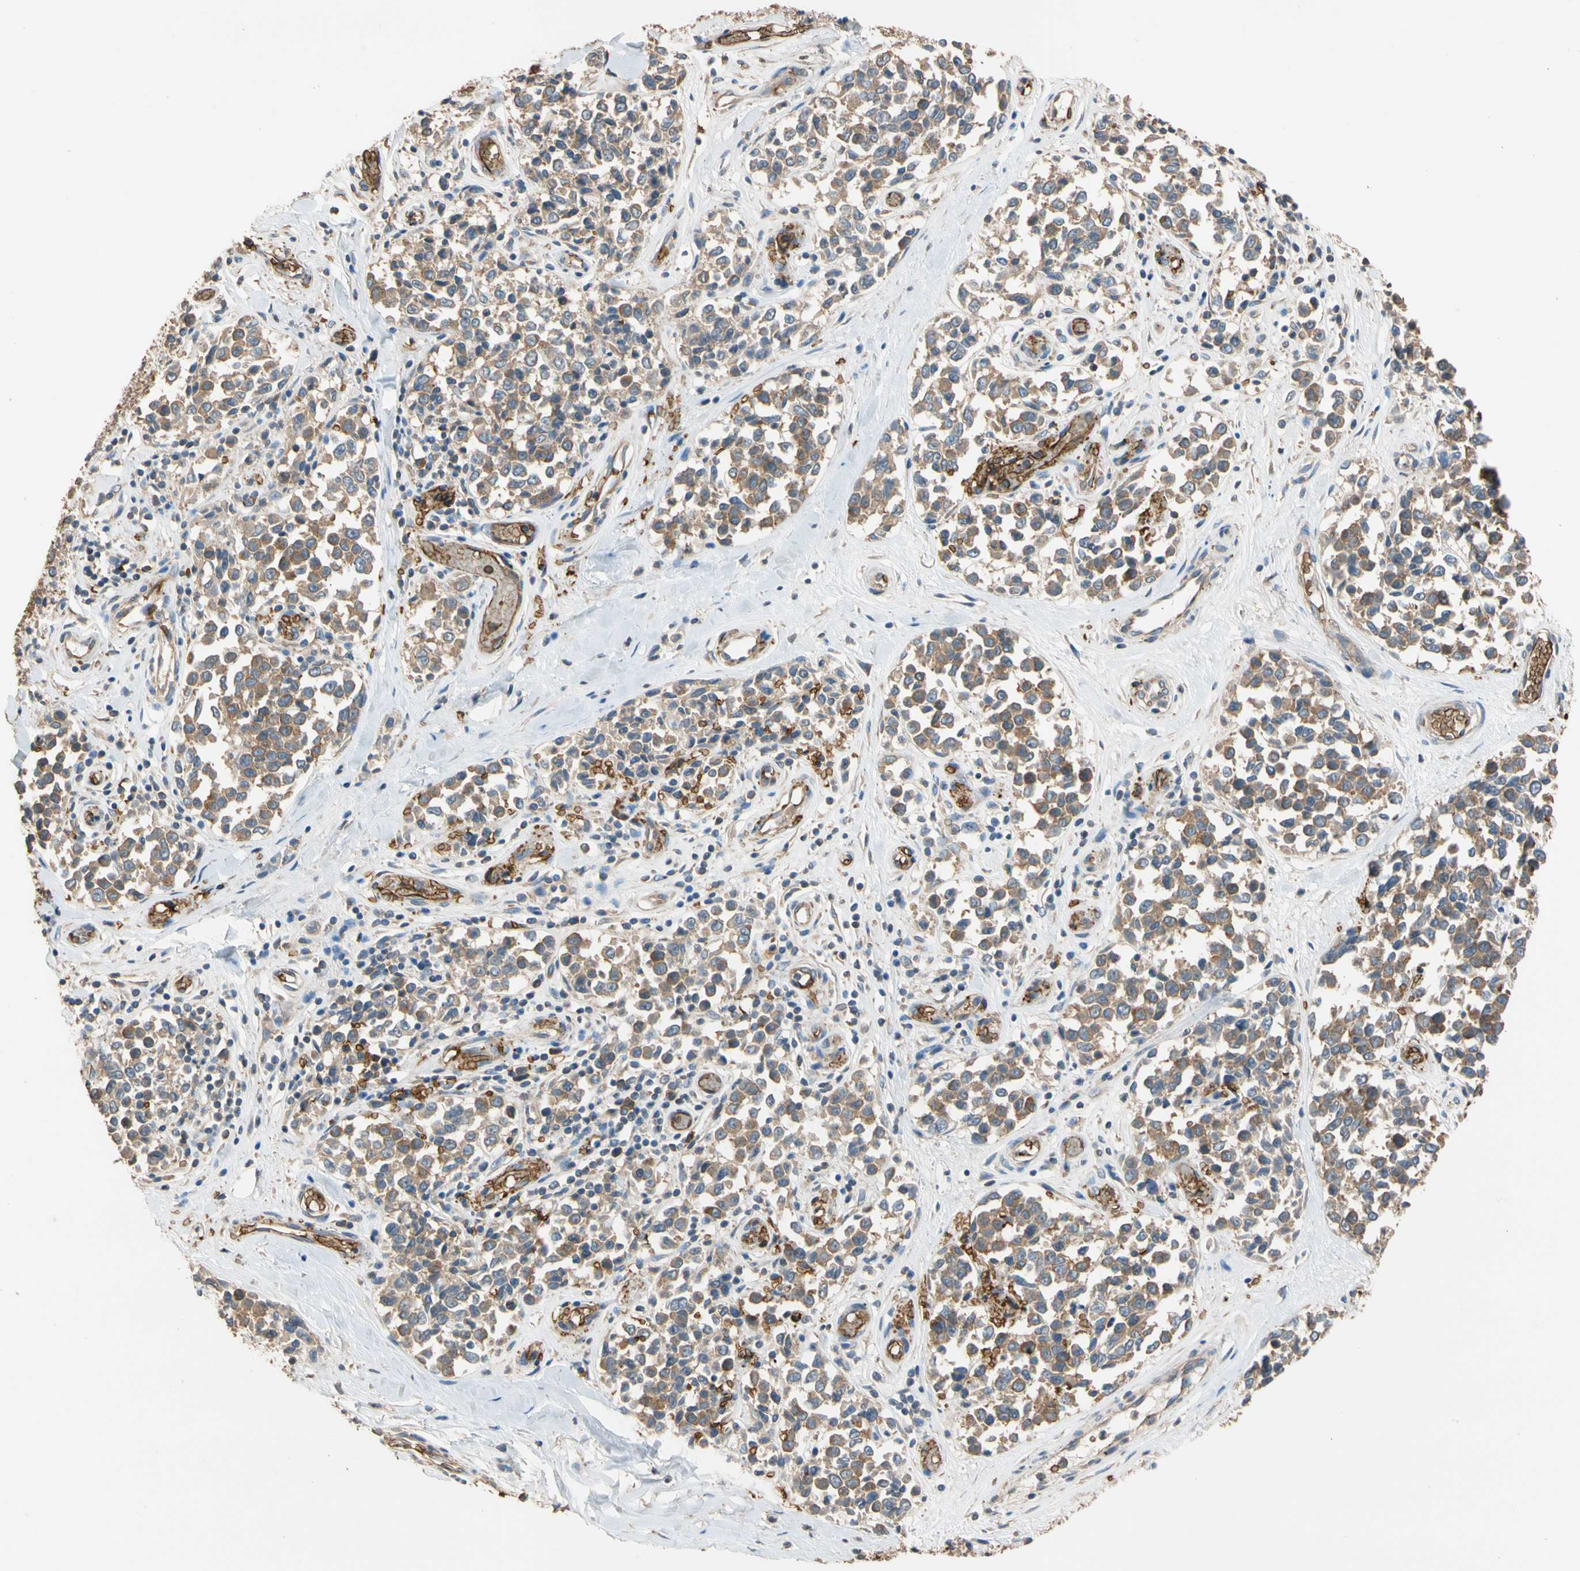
{"staining": {"intensity": "moderate", "quantity": ">75%", "location": "cytoplasmic/membranous"}, "tissue": "melanoma", "cell_type": "Tumor cells", "image_type": "cancer", "snomed": [{"axis": "morphology", "description": "Malignant melanoma, NOS"}, {"axis": "topography", "description": "Skin"}], "caption": "Immunohistochemistry (IHC) photomicrograph of neoplastic tissue: malignant melanoma stained using immunohistochemistry shows medium levels of moderate protein expression localized specifically in the cytoplasmic/membranous of tumor cells, appearing as a cytoplasmic/membranous brown color.", "gene": "RIOK2", "patient": {"sex": "female", "age": 64}}